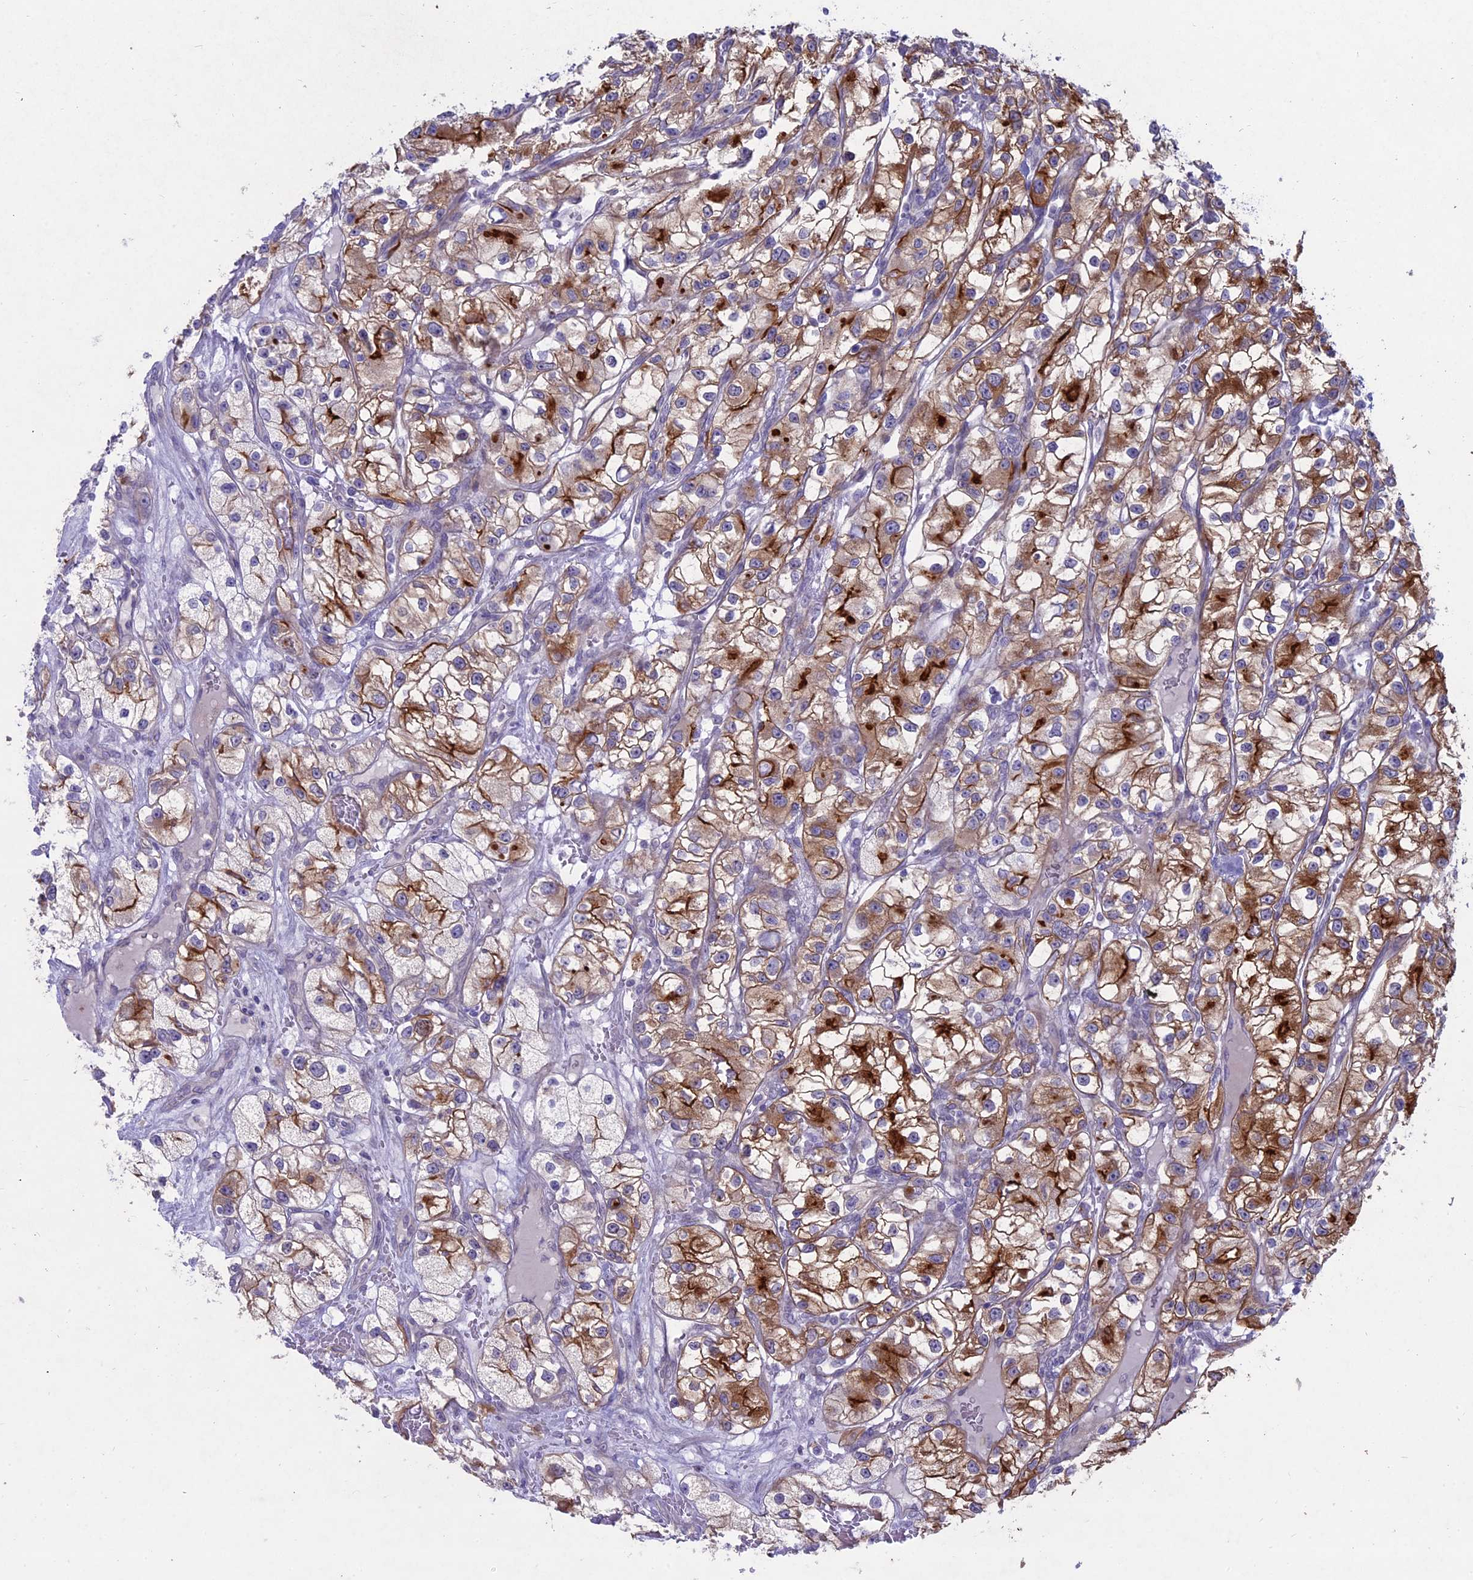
{"staining": {"intensity": "strong", "quantity": "25%-75%", "location": "cytoplasmic/membranous"}, "tissue": "renal cancer", "cell_type": "Tumor cells", "image_type": "cancer", "snomed": [{"axis": "morphology", "description": "Adenocarcinoma, NOS"}, {"axis": "topography", "description": "Kidney"}], "caption": "This is a histology image of immunohistochemistry staining of renal cancer (adenocarcinoma), which shows strong staining in the cytoplasmic/membranous of tumor cells.", "gene": "MYO5B", "patient": {"sex": "female", "age": 57}}